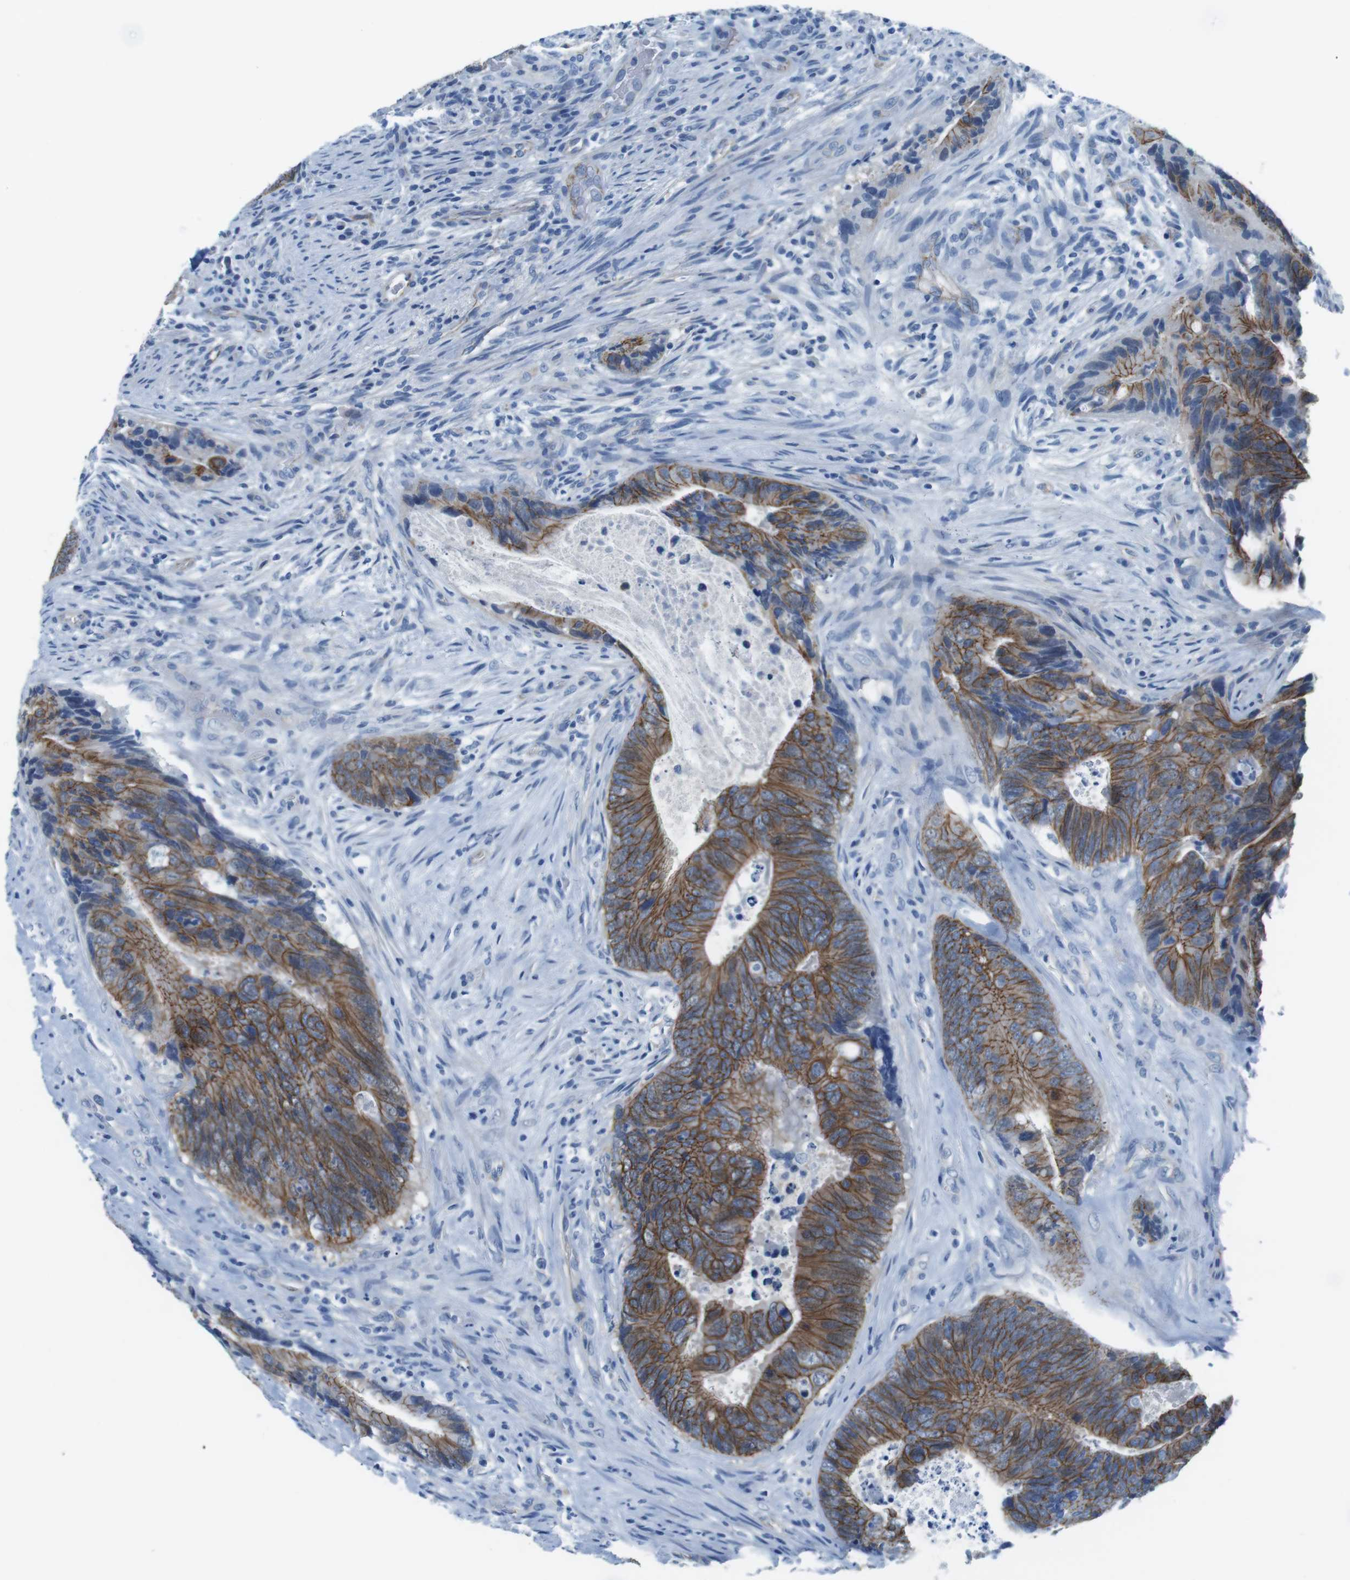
{"staining": {"intensity": "moderate", "quantity": ">75%", "location": "cytoplasmic/membranous"}, "tissue": "colorectal cancer", "cell_type": "Tumor cells", "image_type": "cancer", "snomed": [{"axis": "morphology", "description": "Normal tissue, NOS"}, {"axis": "morphology", "description": "Adenocarcinoma, NOS"}, {"axis": "topography", "description": "Colon"}], "caption": "Adenocarcinoma (colorectal) stained for a protein displays moderate cytoplasmic/membranous positivity in tumor cells. (DAB (3,3'-diaminobenzidine) = brown stain, brightfield microscopy at high magnification).", "gene": "SLC6A6", "patient": {"sex": "male", "age": 56}}